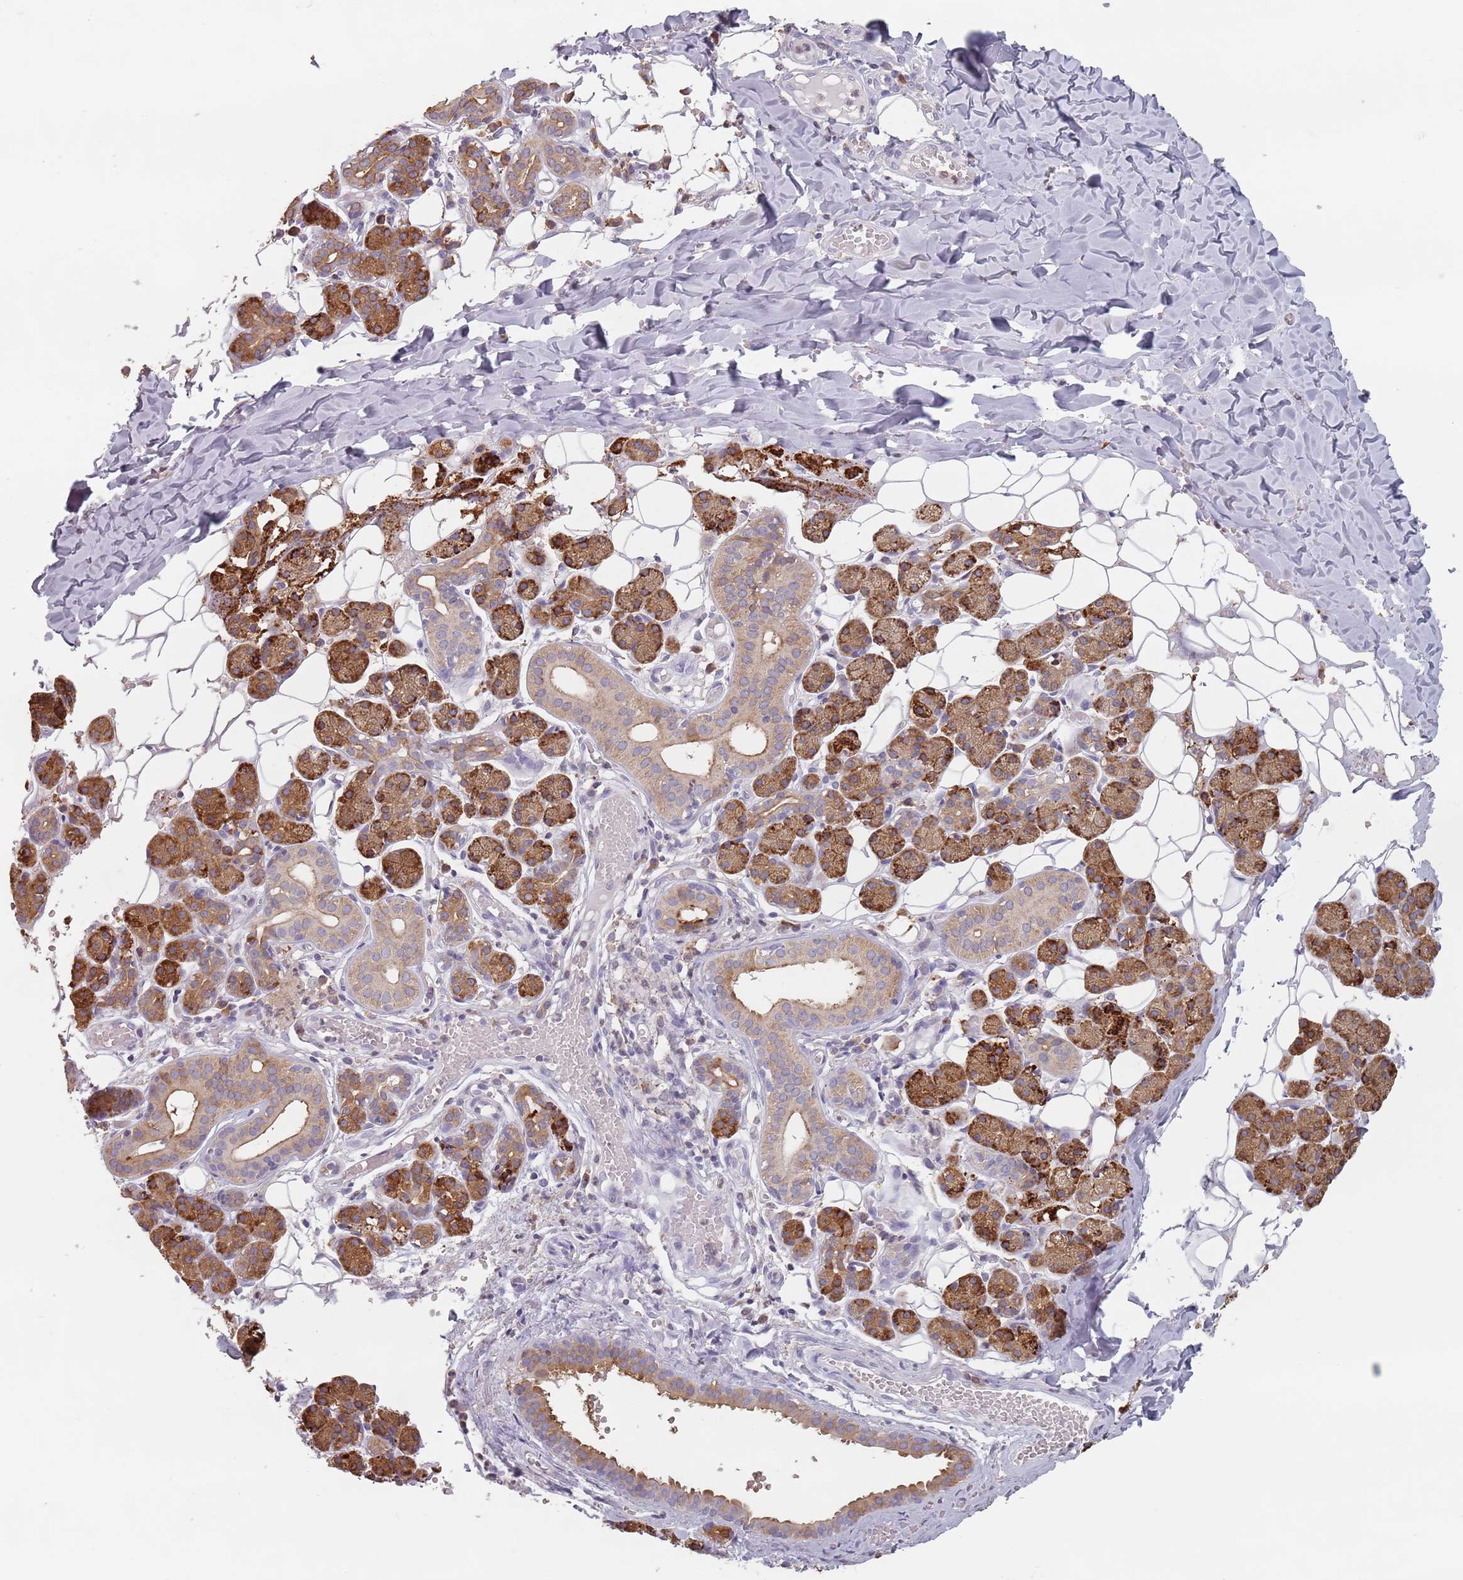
{"staining": {"intensity": "moderate", "quantity": ">75%", "location": "cytoplasmic/membranous"}, "tissue": "salivary gland", "cell_type": "Glandular cells", "image_type": "normal", "snomed": [{"axis": "morphology", "description": "Normal tissue, NOS"}, {"axis": "topography", "description": "Salivary gland"}], "caption": "The immunohistochemical stain labels moderate cytoplasmic/membranous staining in glandular cells of normal salivary gland.", "gene": "RPS9", "patient": {"sex": "female", "age": 33}}